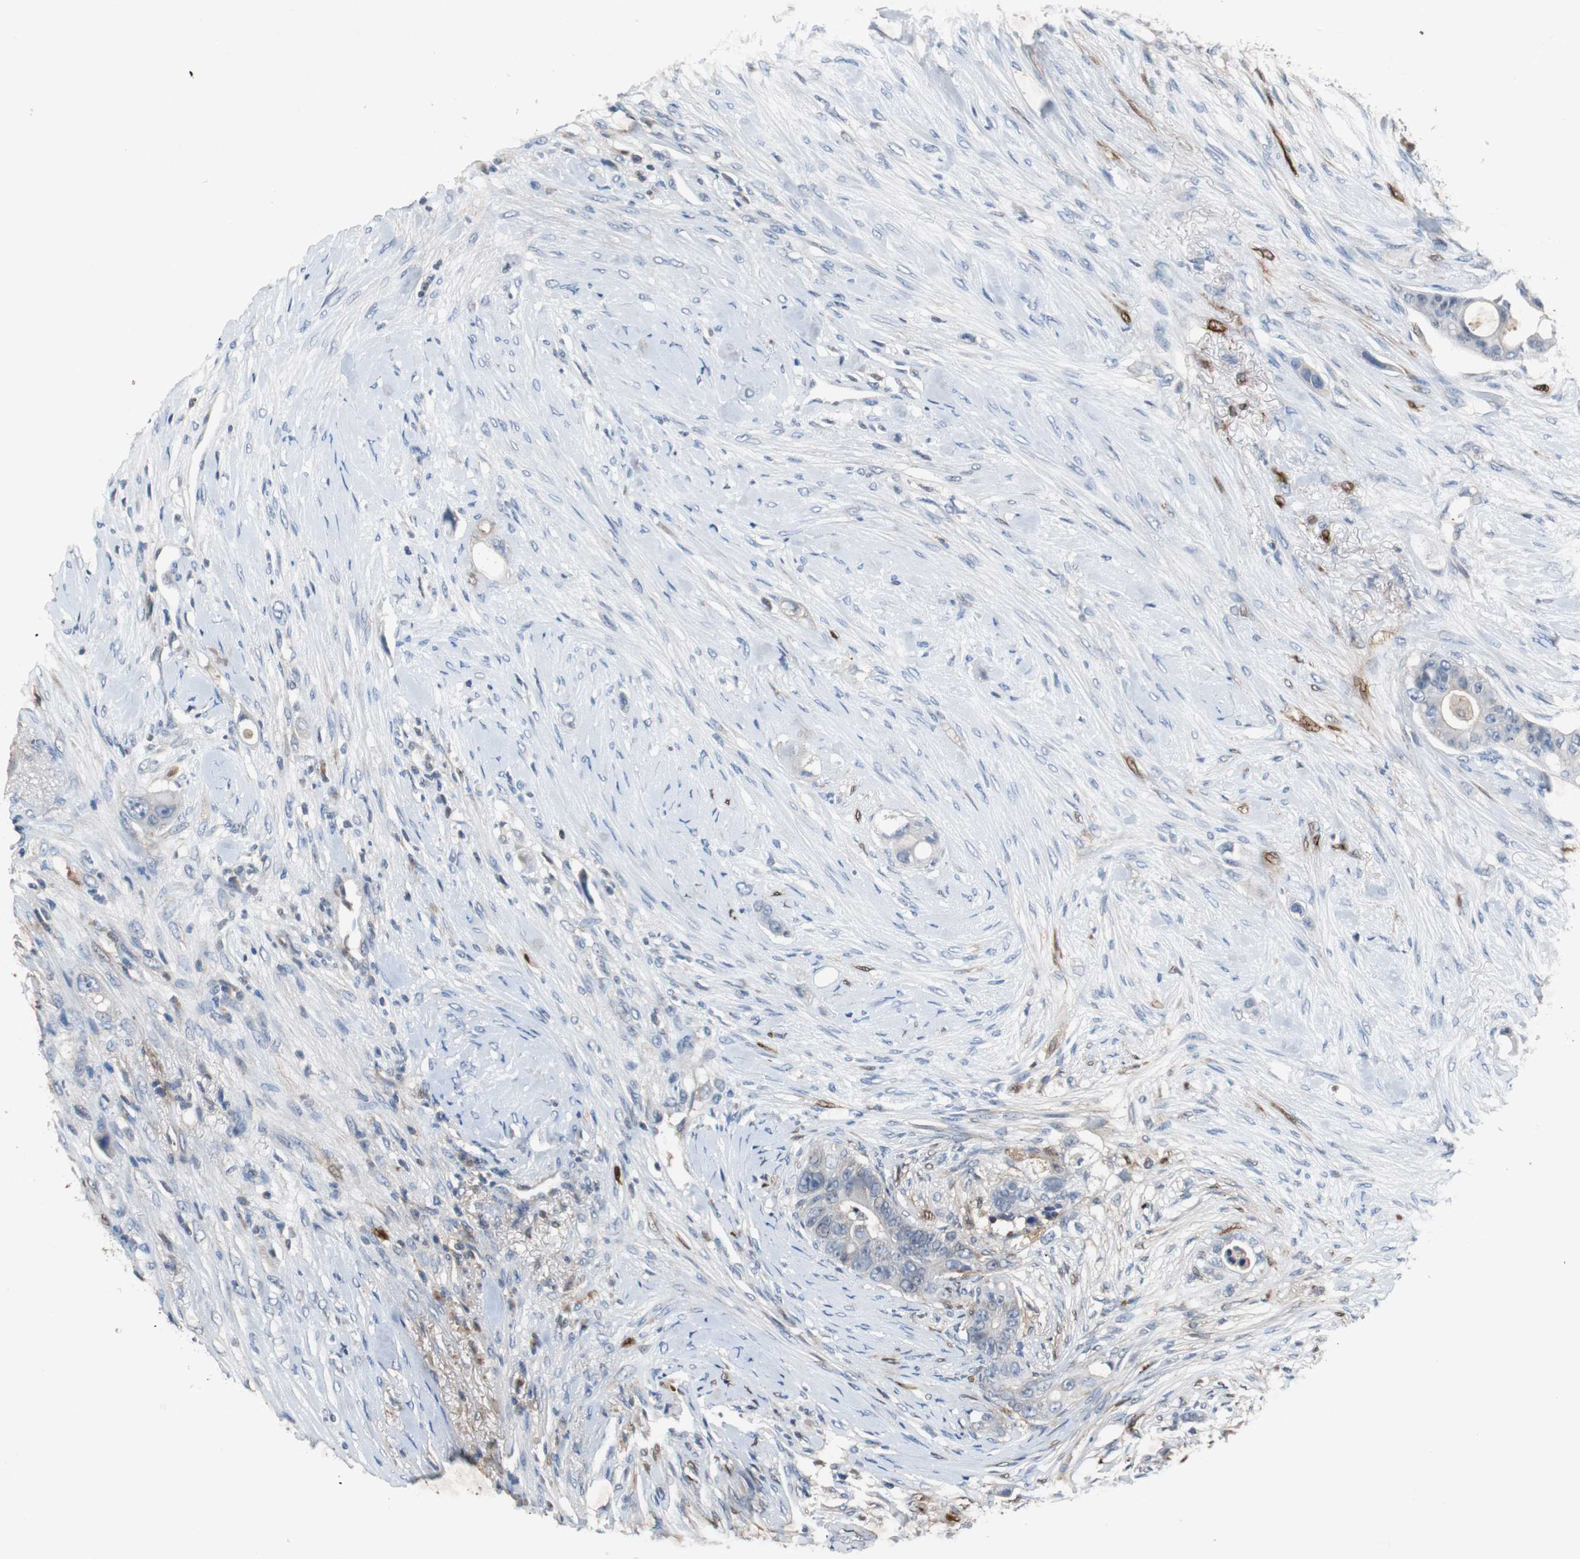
{"staining": {"intensity": "weak", "quantity": "<25%", "location": "cytoplasmic/membranous"}, "tissue": "colorectal cancer", "cell_type": "Tumor cells", "image_type": "cancer", "snomed": [{"axis": "morphology", "description": "Adenocarcinoma, NOS"}, {"axis": "topography", "description": "Colon"}], "caption": "This histopathology image is of colorectal cancer stained with immunohistochemistry (IHC) to label a protein in brown with the nuclei are counter-stained blue. There is no positivity in tumor cells.", "gene": "CALB2", "patient": {"sex": "female", "age": 57}}